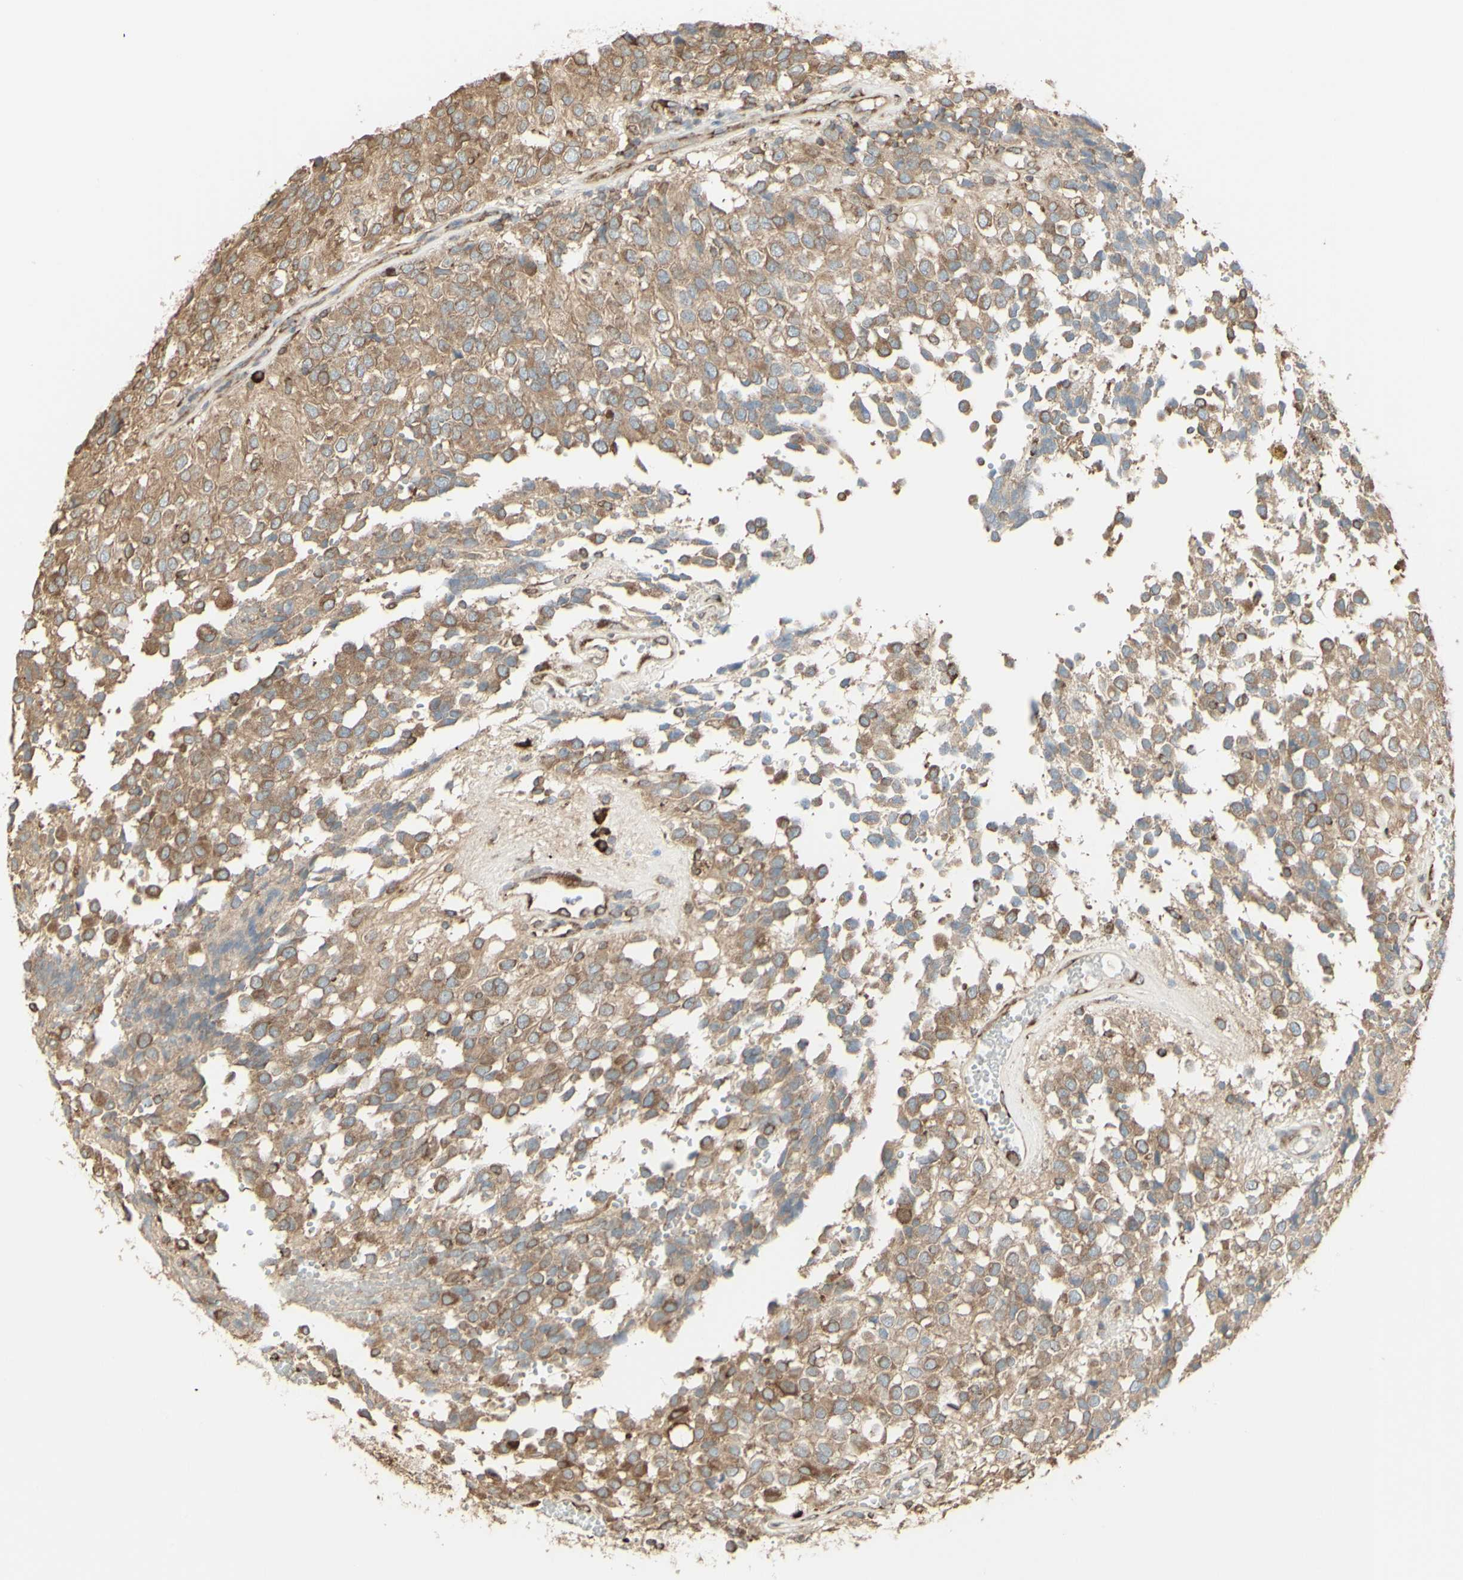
{"staining": {"intensity": "moderate", "quantity": ">75%", "location": "cytoplasmic/membranous"}, "tissue": "glioma", "cell_type": "Tumor cells", "image_type": "cancer", "snomed": [{"axis": "morphology", "description": "Glioma, malignant, High grade"}, {"axis": "topography", "description": "Brain"}], "caption": "Immunohistochemical staining of human glioma exhibits medium levels of moderate cytoplasmic/membranous expression in about >75% of tumor cells.", "gene": "EEF1B2", "patient": {"sex": "male", "age": 32}}